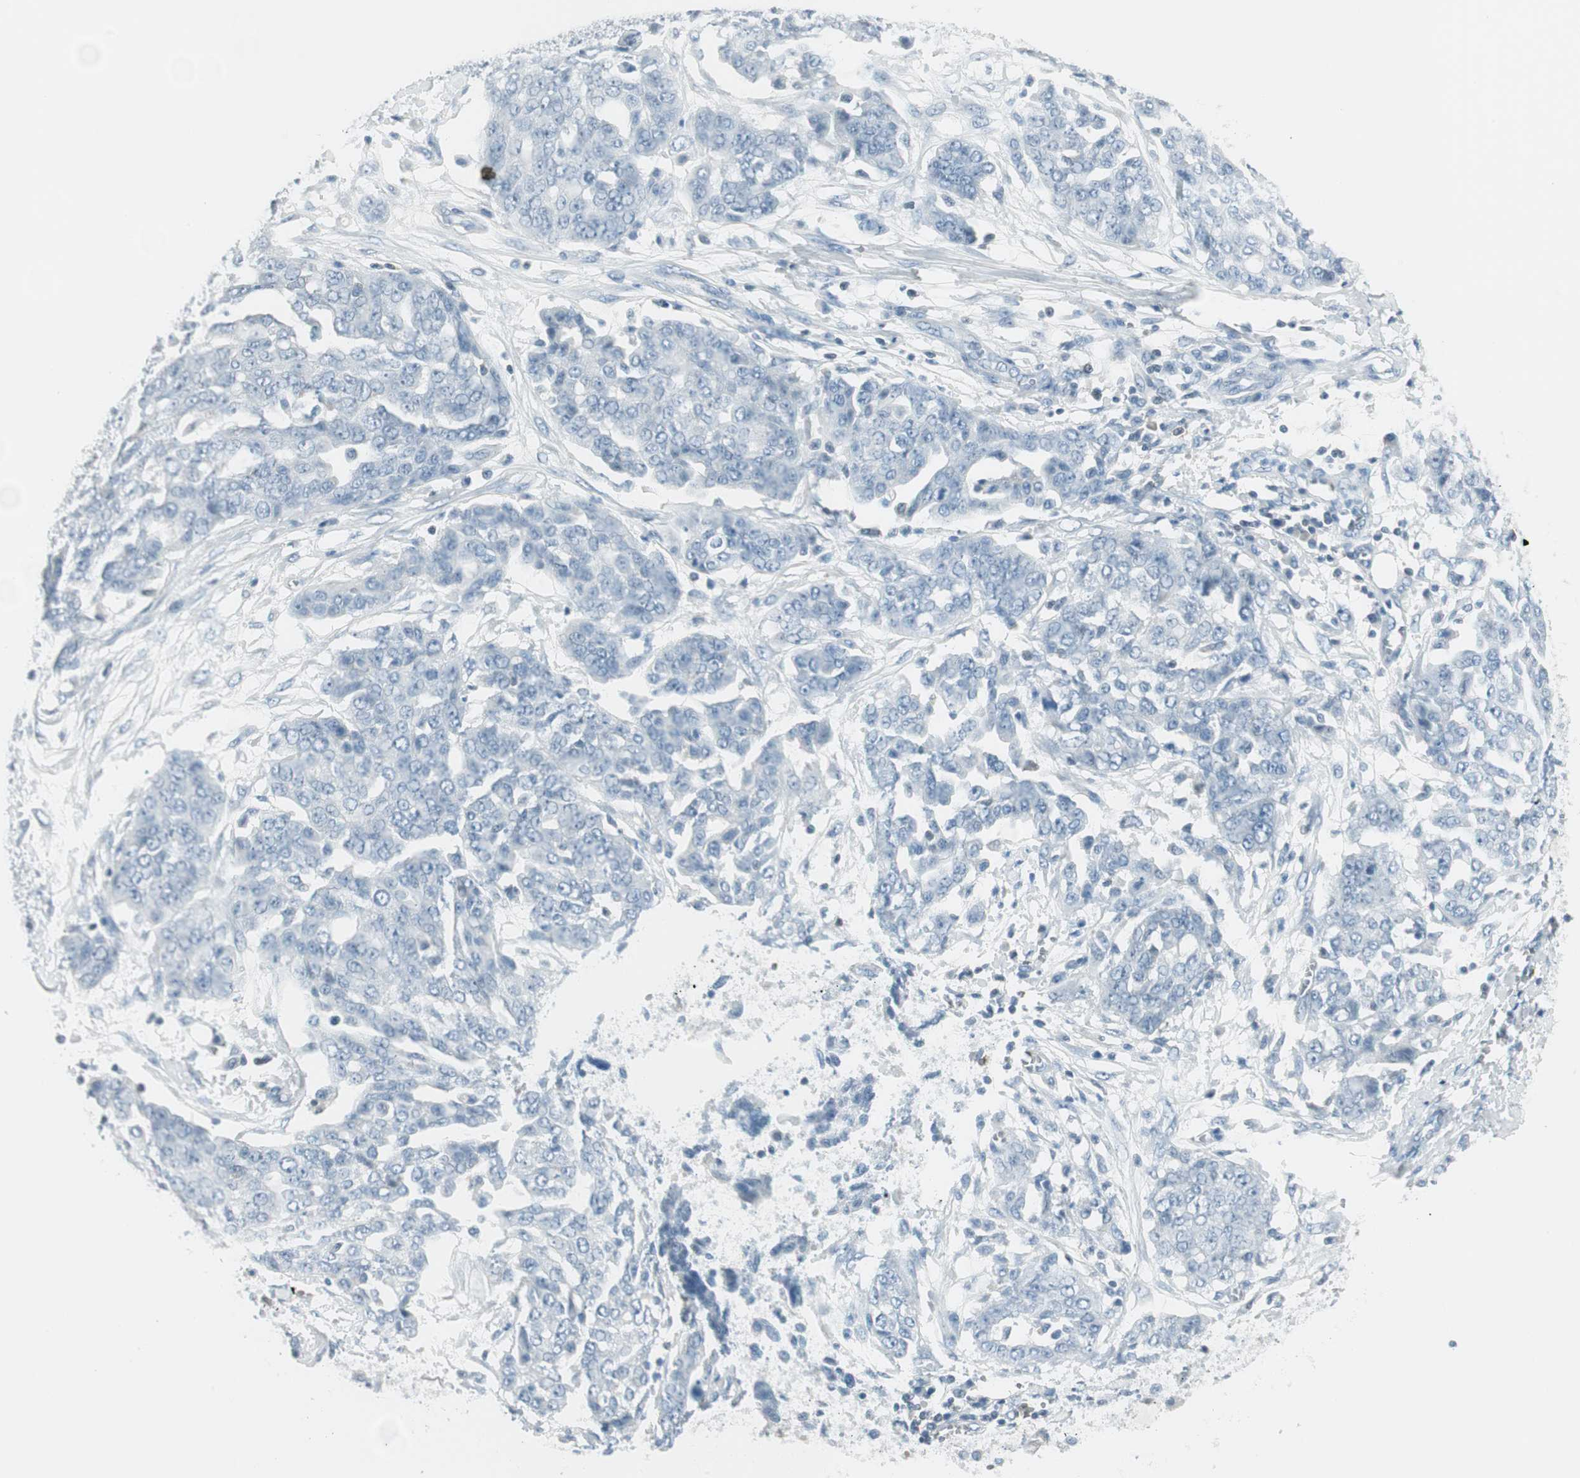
{"staining": {"intensity": "negative", "quantity": "none", "location": "none"}, "tissue": "ovarian cancer", "cell_type": "Tumor cells", "image_type": "cancer", "snomed": [{"axis": "morphology", "description": "Cystadenocarcinoma, serous, NOS"}, {"axis": "topography", "description": "Soft tissue"}, {"axis": "topography", "description": "Ovary"}], "caption": "High magnification brightfield microscopy of serous cystadenocarcinoma (ovarian) stained with DAB (3,3'-diaminobenzidine) (brown) and counterstained with hematoxylin (blue): tumor cells show no significant expression. The staining was performed using DAB (3,3'-diaminobenzidine) to visualize the protein expression in brown, while the nuclei were stained in blue with hematoxylin (Magnification: 20x).", "gene": "MAP4K1", "patient": {"sex": "female", "age": 57}}